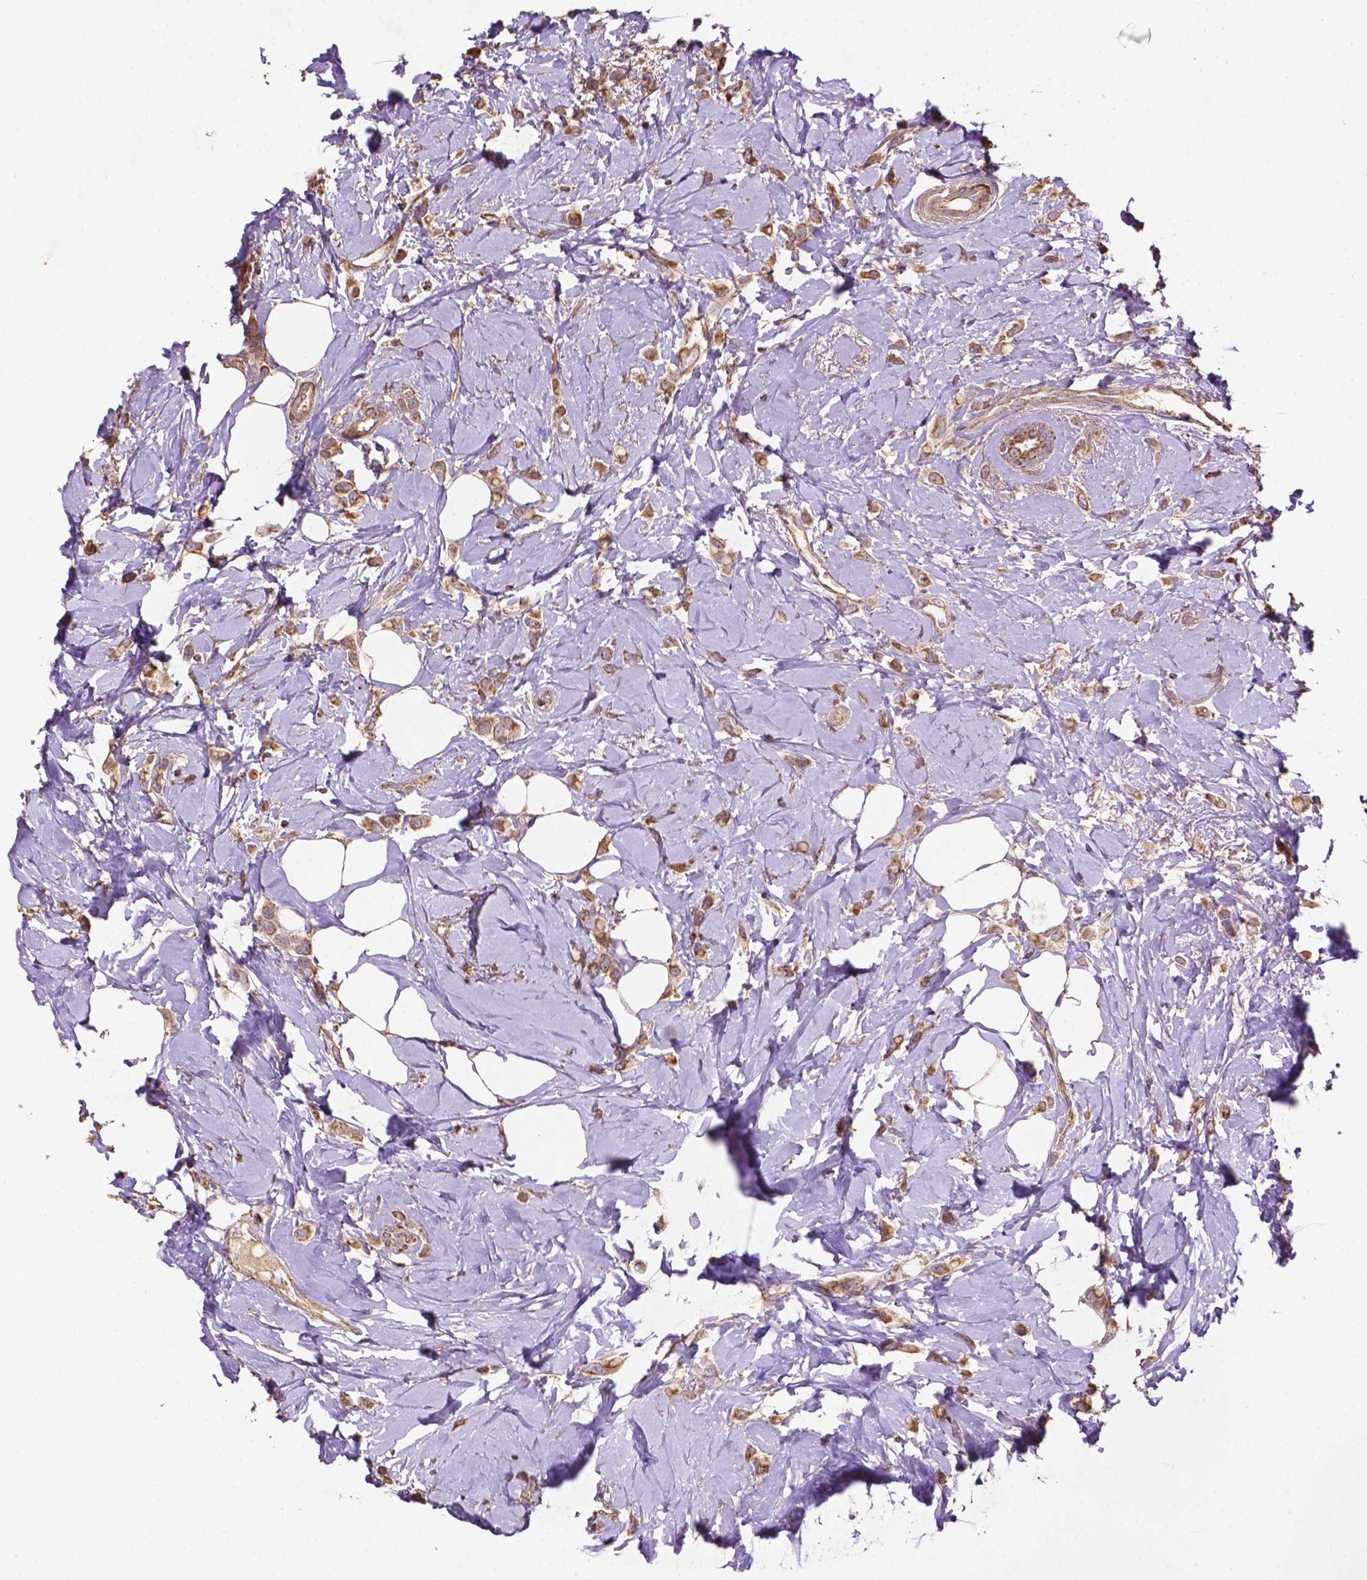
{"staining": {"intensity": "moderate", "quantity": ">75%", "location": "cytoplasmic/membranous"}, "tissue": "breast cancer", "cell_type": "Tumor cells", "image_type": "cancer", "snomed": [{"axis": "morphology", "description": "Lobular carcinoma"}, {"axis": "topography", "description": "Breast"}], "caption": "A brown stain labels moderate cytoplasmic/membranous expression of a protein in human lobular carcinoma (breast) tumor cells.", "gene": "LRR1", "patient": {"sex": "female", "age": 66}}